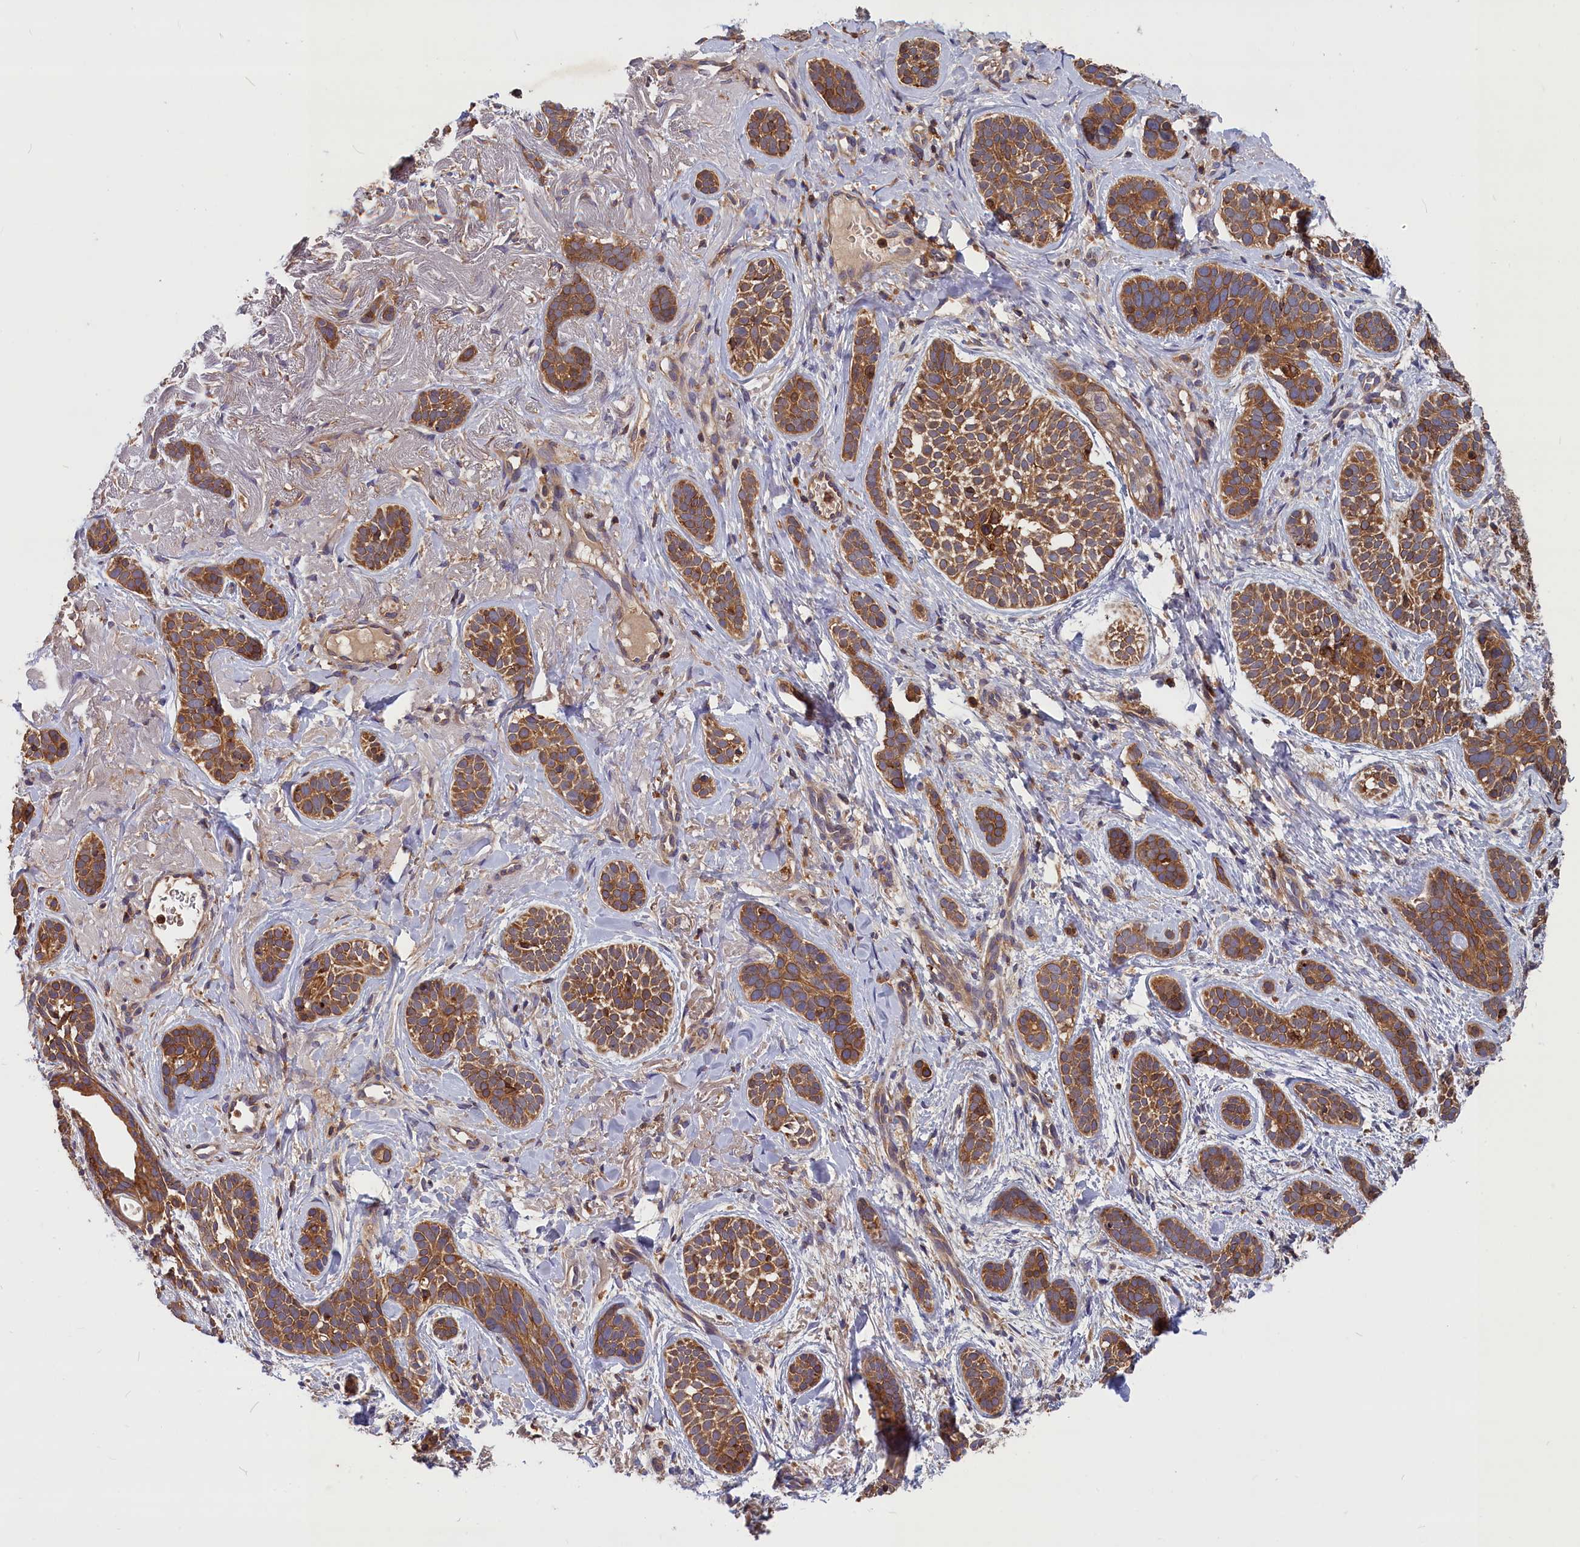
{"staining": {"intensity": "strong", "quantity": ">75%", "location": "cytoplasmic/membranous"}, "tissue": "skin cancer", "cell_type": "Tumor cells", "image_type": "cancer", "snomed": [{"axis": "morphology", "description": "Basal cell carcinoma"}, {"axis": "topography", "description": "Skin"}], "caption": "This micrograph shows immunohistochemistry (IHC) staining of human skin cancer (basal cell carcinoma), with high strong cytoplasmic/membranous positivity in approximately >75% of tumor cells.", "gene": "MYO9B", "patient": {"sex": "male", "age": 71}}